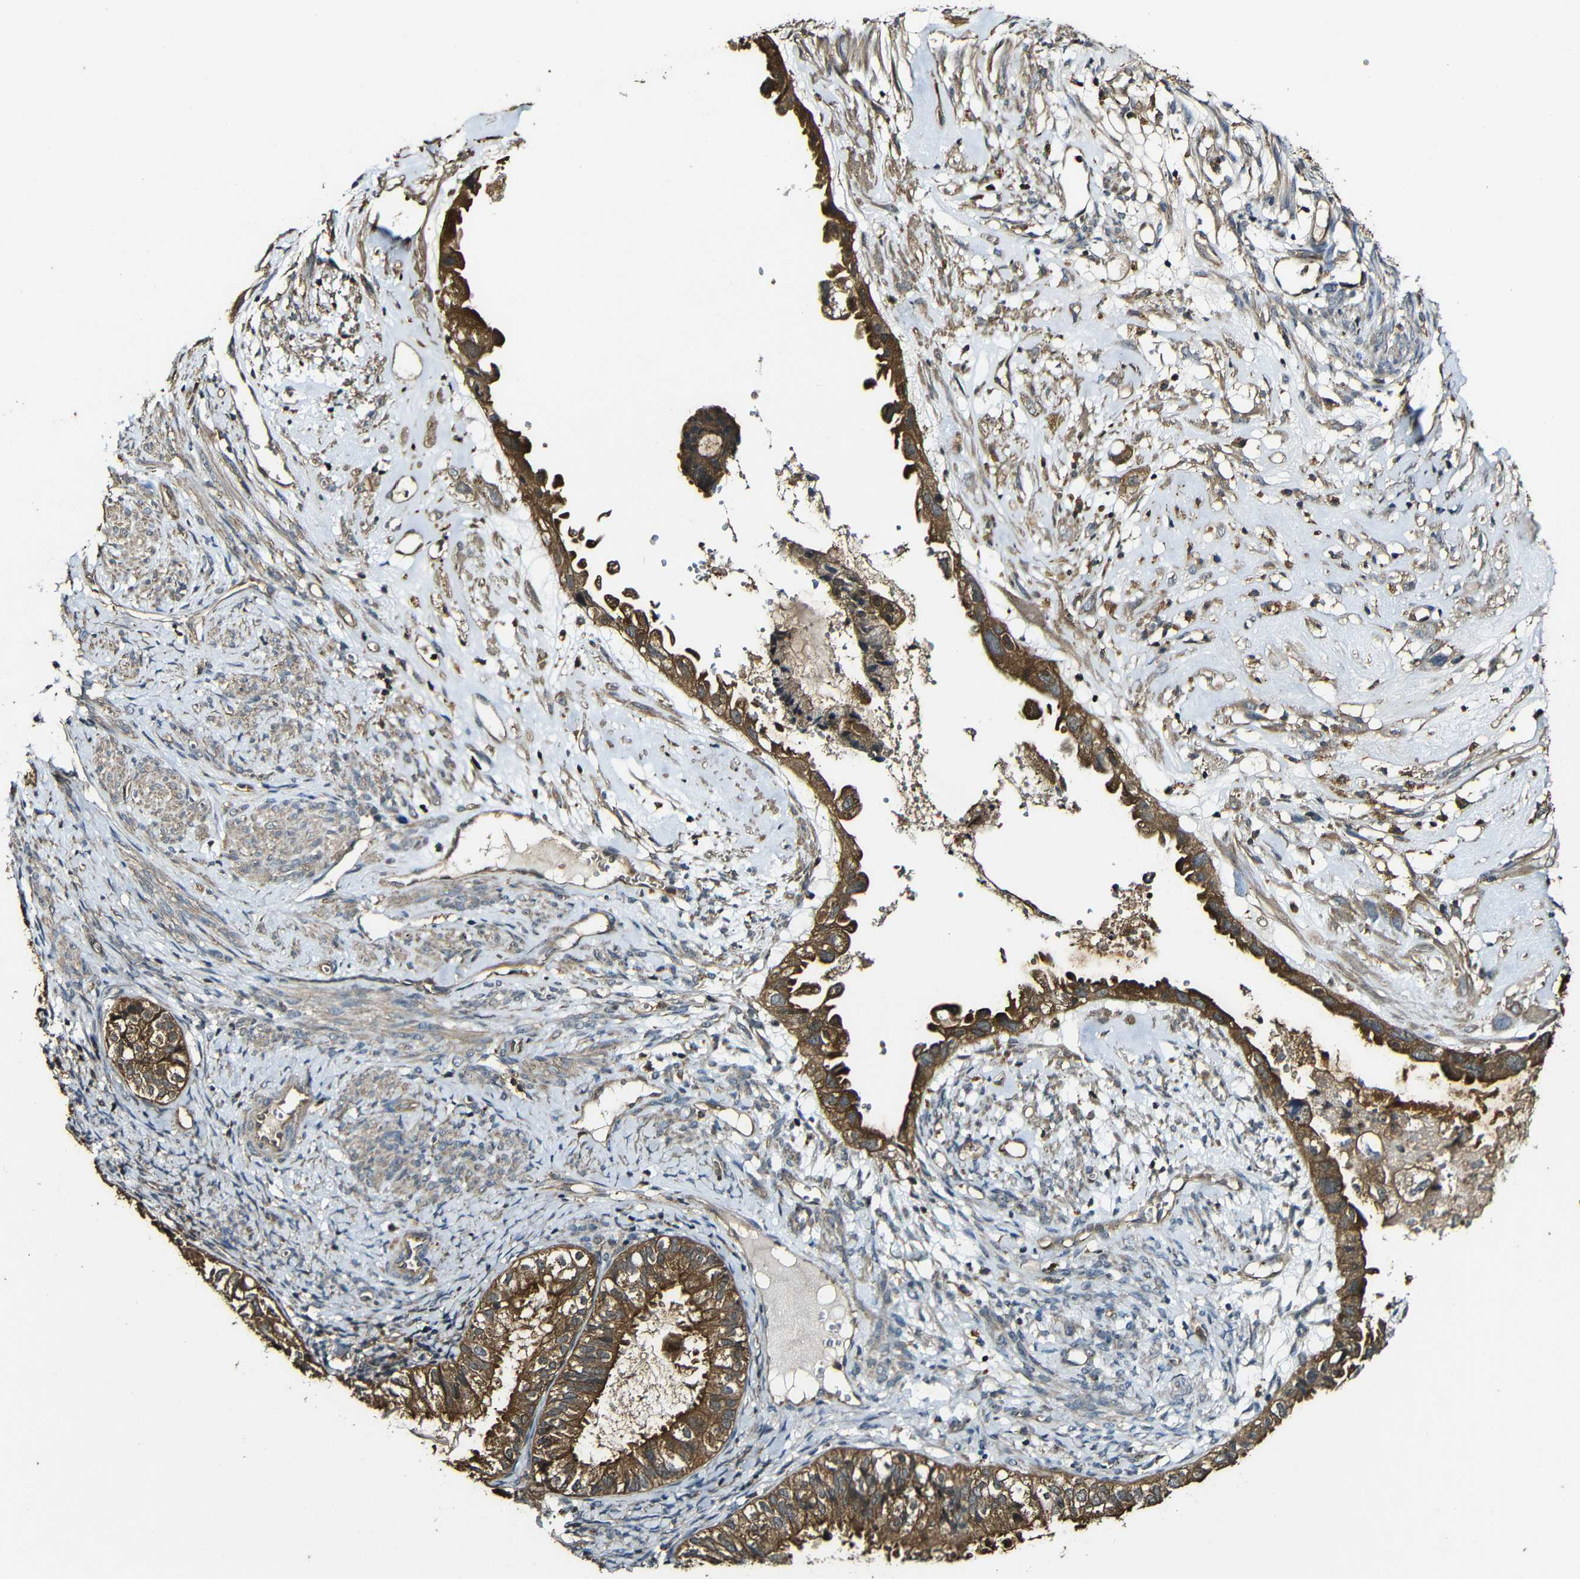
{"staining": {"intensity": "strong", "quantity": ">75%", "location": "cytoplasmic/membranous"}, "tissue": "cervical cancer", "cell_type": "Tumor cells", "image_type": "cancer", "snomed": [{"axis": "morphology", "description": "Normal tissue, NOS"}, {"axis": "morphology", "description": "Adenocarcinoma, NOS"}, {"axis": "topography", "description": "Cervix"}, {"axis": "topography", "description": "Endometrium"}], "caption": "Immunohistochemical staining of cervical cancer (adenocarcinoma) reveals high levels of strong cytoplasmic/membranous positivity in about >75% of tumor cells.", "gene": "CASP8", "patient": {"sex": "female", "age": 86}}